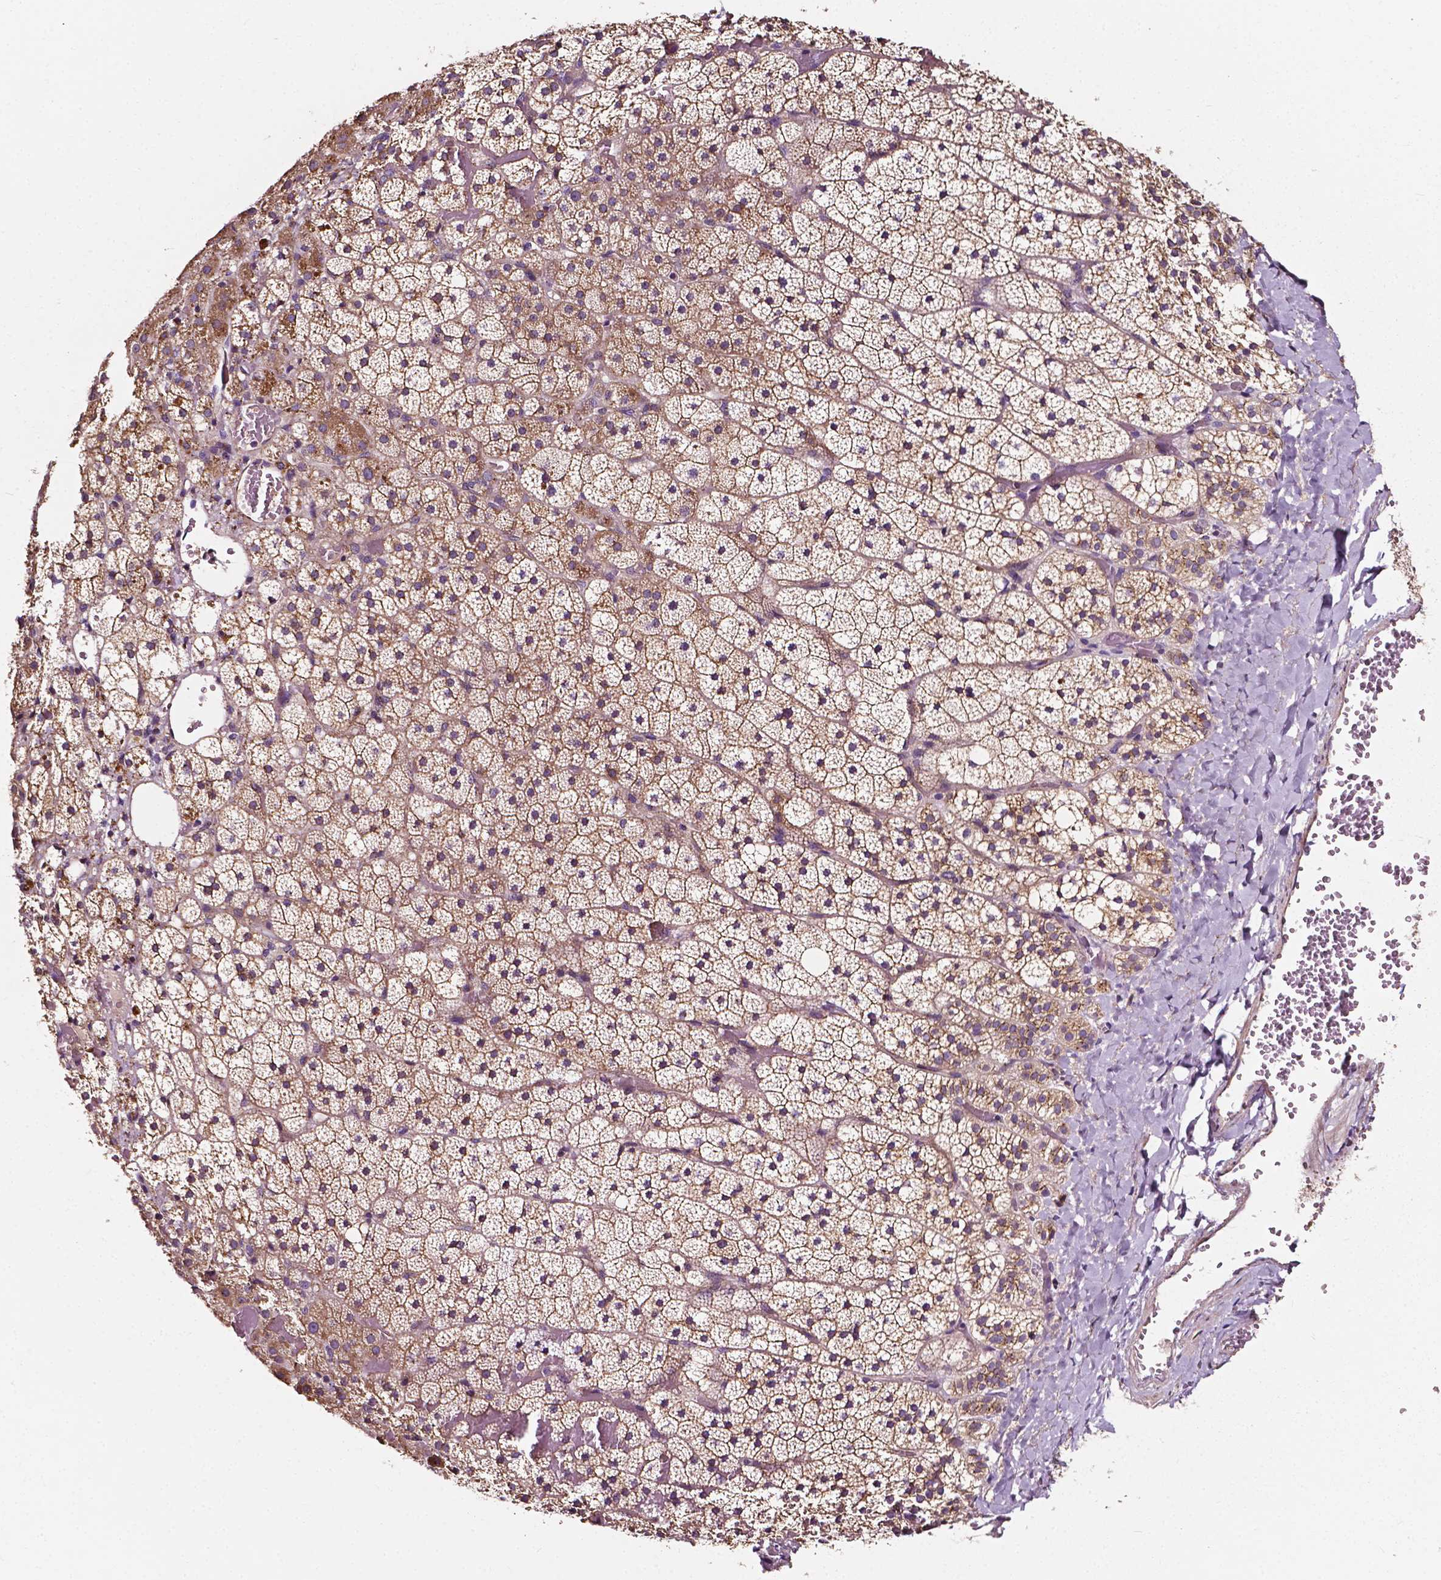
{"staining": {"intensity": "moderate", "quantity": "25%-75%", "location": "cytoplasmic/membranous"}, "tissue": "adrenal gland", "cell_type": "Glandular cells", "image_type": "normal", "snomed": [{"axis": "morphology", "description": "Normal tissue, NOS"}, {"axis": "topography", "description": "Adrenal gland"}], "caption": "This histopathology image shows IHC staining of benign human adrenal gland, with medium moderate cytoplasmic/membranous staining in about 25%-75% of glandular cells.", "gene": "ATG16L1", "patient": {"sex": "male", "age": 53}}